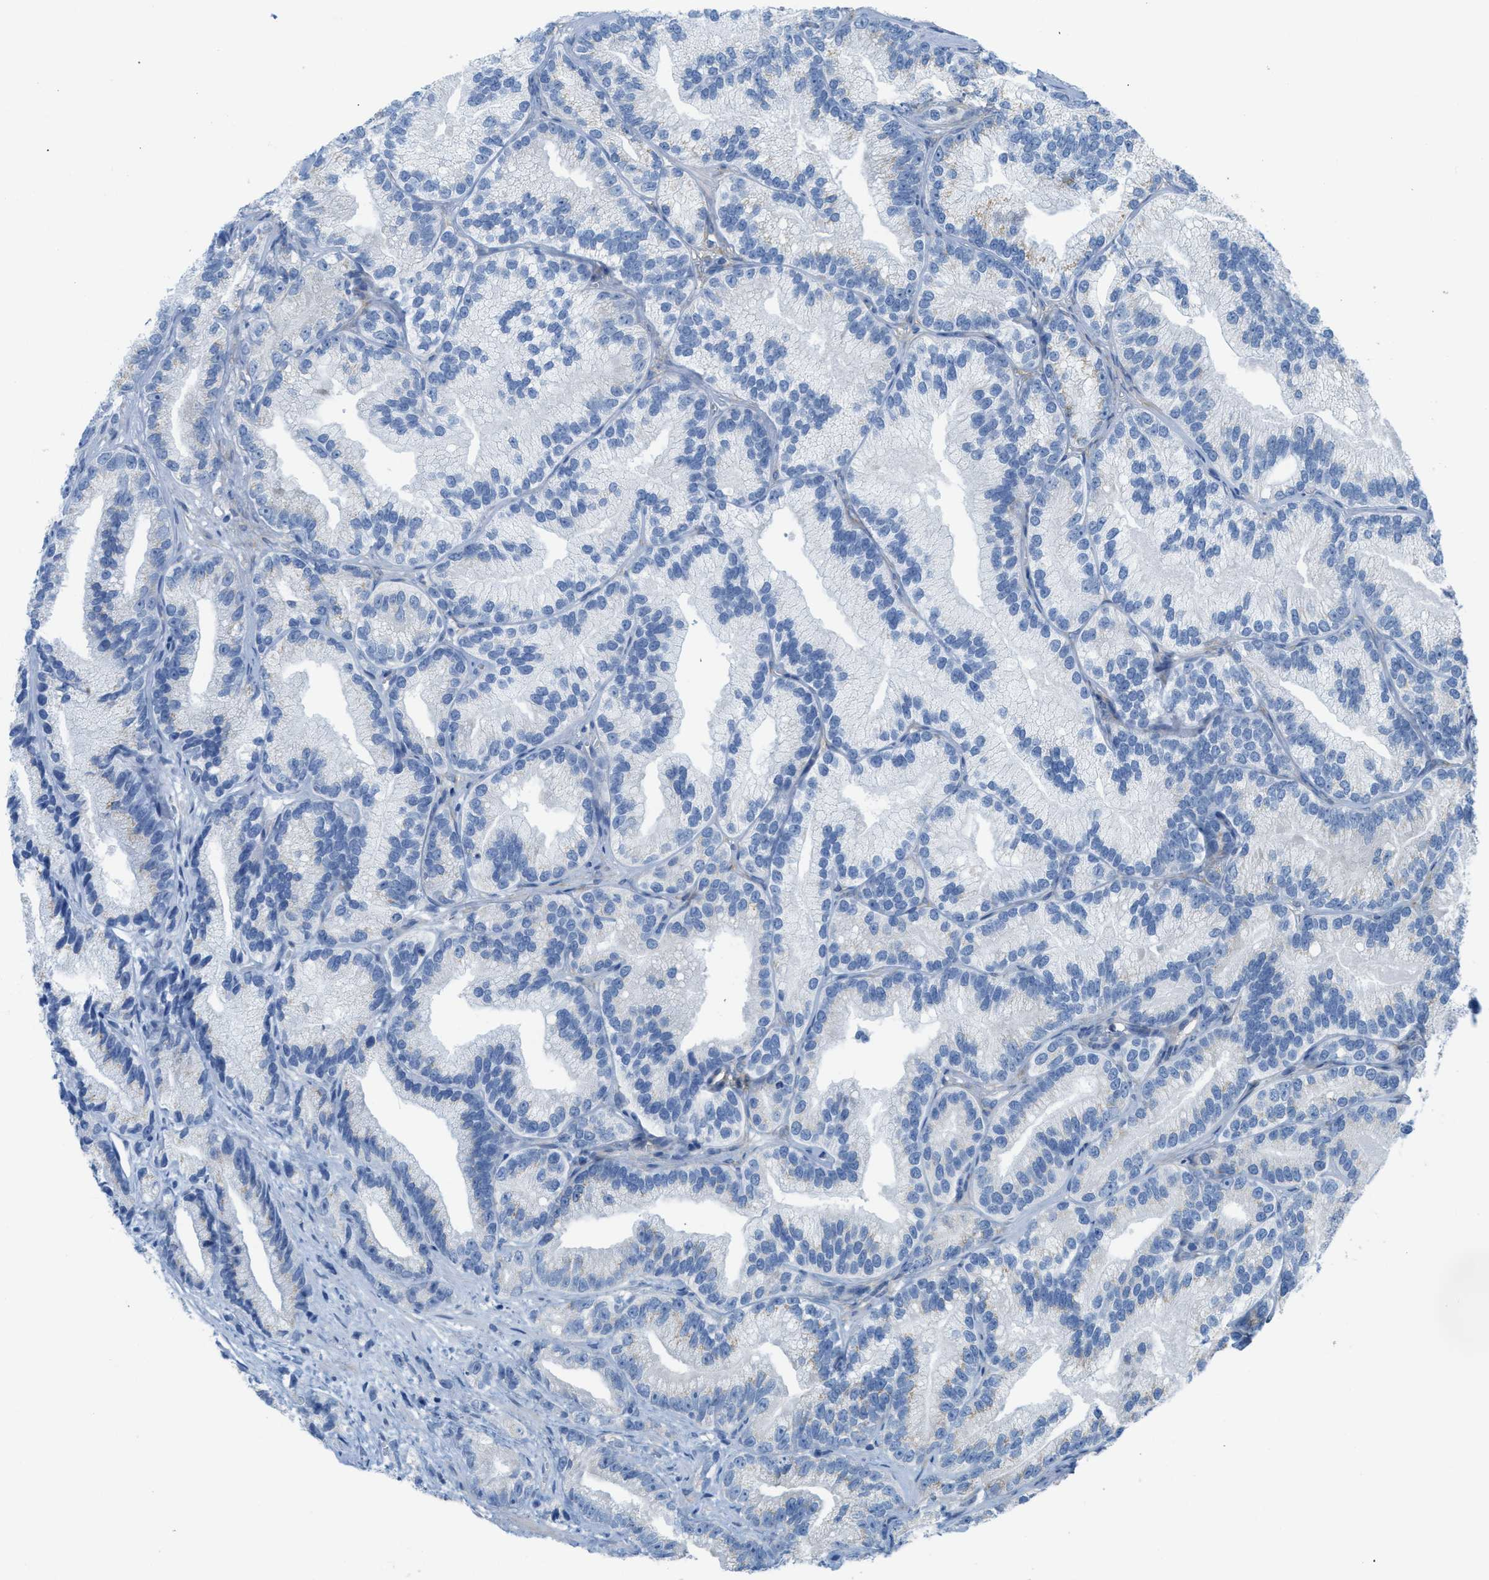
{"staining": {"intensity": "negative", "quantity": "none", "location": "none"}, "tissue": "prostate cancer", "cell_type": "Tumor cells", "image_type": "cancer", "snomed": [{"axis": "morphology", "description": "Adenocarcinoma, Low grade"}, {"axis": "topography", "description": "Prostate"}], "caption": "This is an immunohistochemistry photomicrograph of human low-grade adenocarcinoma (prostate). There is no expression in tumor cells.", "gene": "ASGR1", "patient": {"sex": "male", "age": 89}}